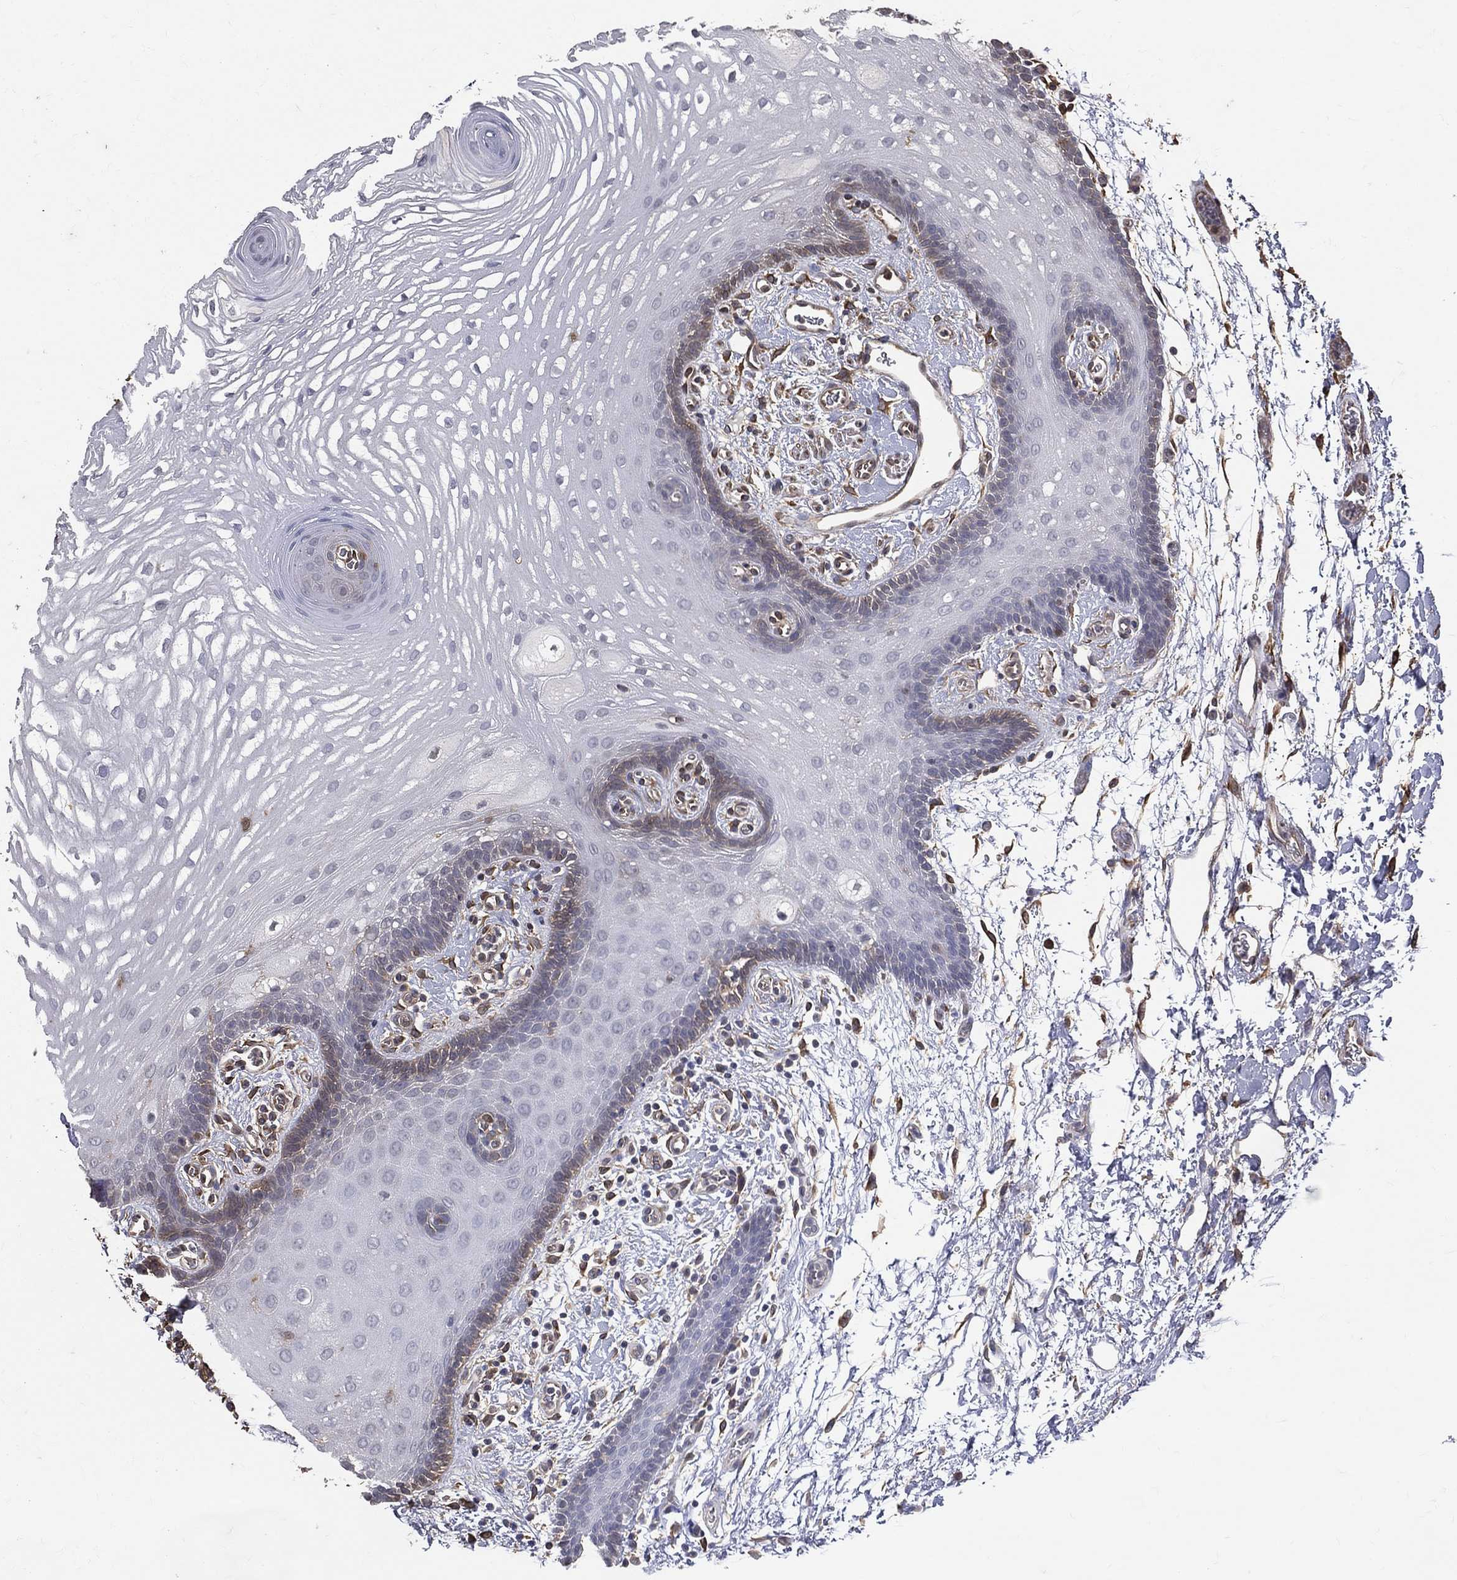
{"staining": {"intensity": "negative", "quantity": "none", "location": "none"}, "tissue": "oral mucosa", "cell_type": "Squamous epithelial cells", "image_type": "normal", "snomed": [{"axis": "morphology", "description": "Normal tissue, NOS"}, {"axis": "topography", "description": "Oral tissue"}, {"axis": "topography", "description": "Head-Neck"}], "caption": "Immunohistochemistry of unremarkable human oral mucosa reveals no positivity in squamous epithelial cells.", "gene": "DPYSL2", "patient": {"sex": "male", "age": 65}}